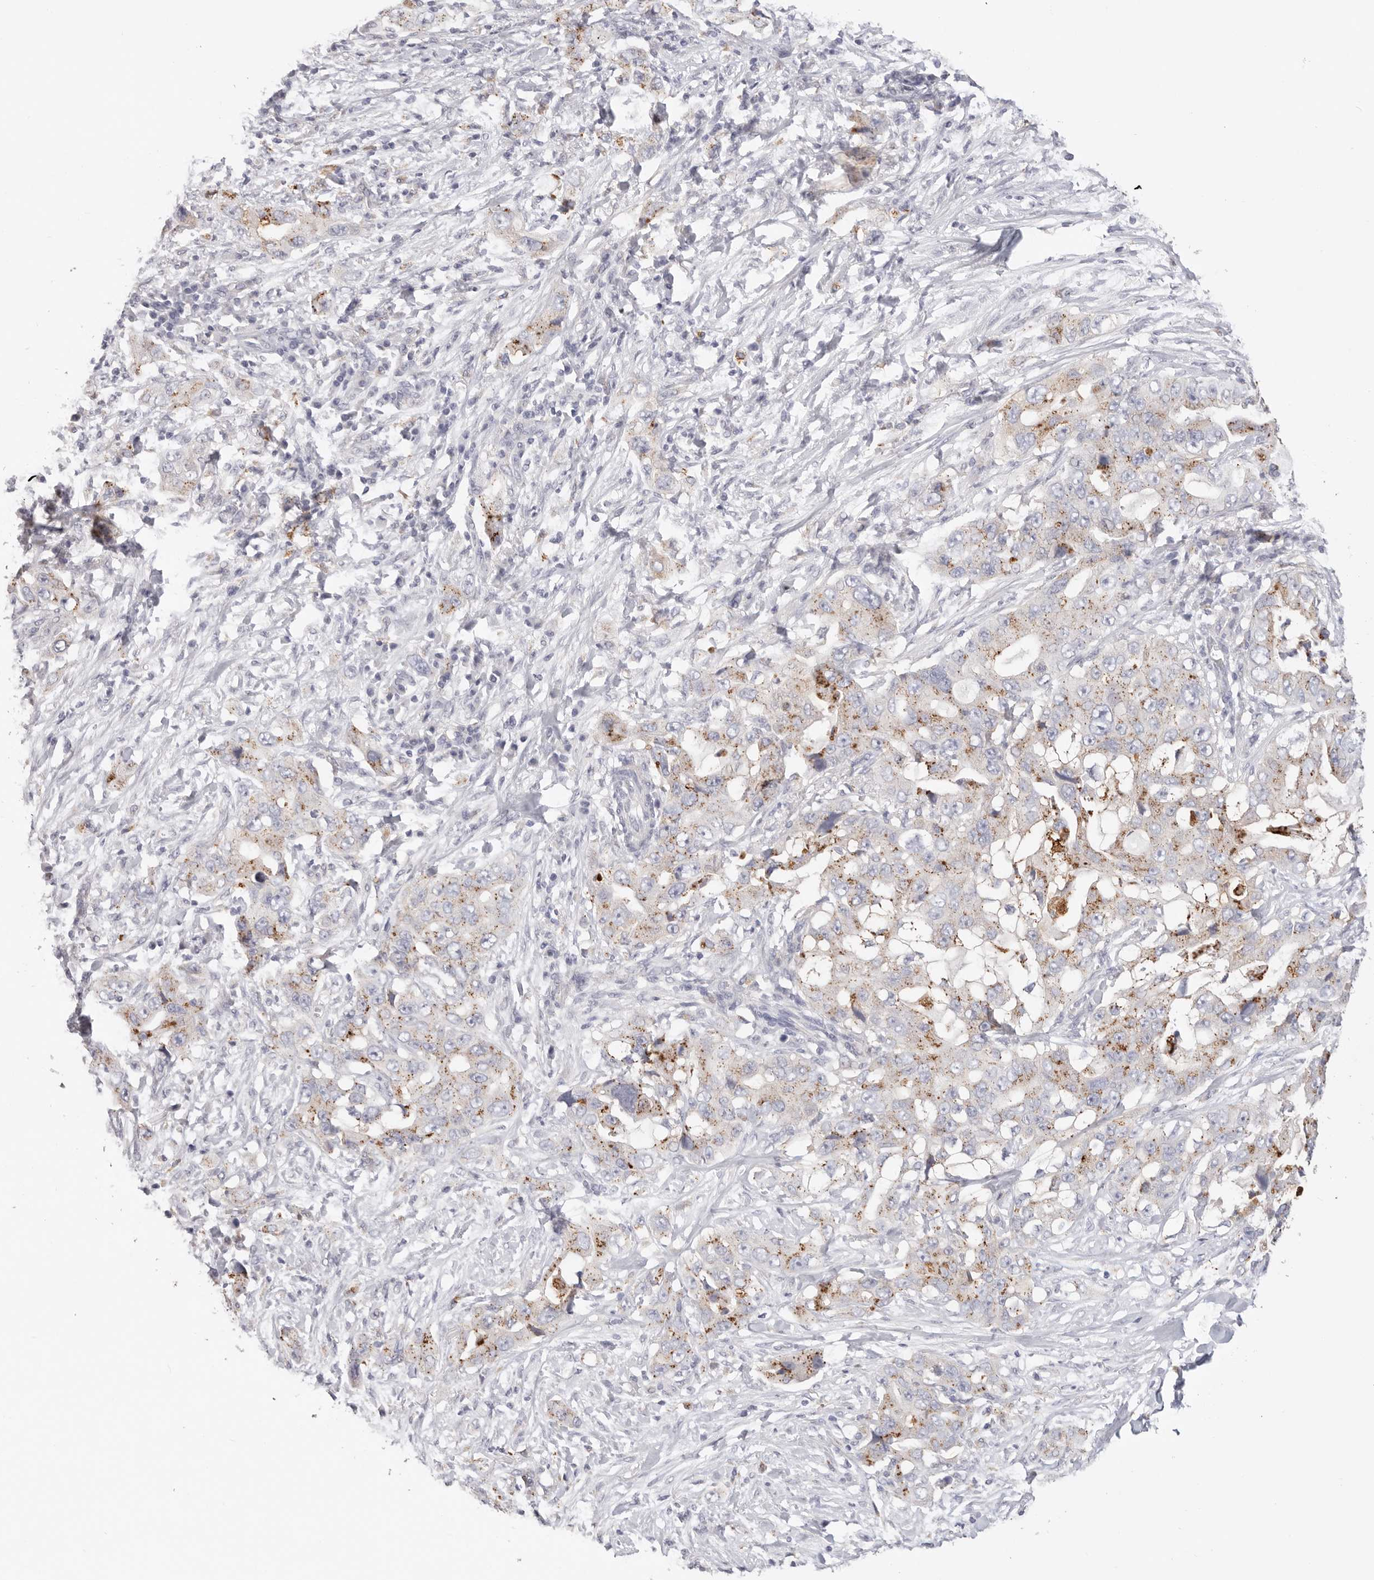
{"staining": {"intensity": "moderate", "quantity": "25%-75%", "location": "cytoplasmic/membranous"}, "tissue": "lung cancer", "cell_type": "Tumor cells", "image_type": "cancer", "snomed": [{"axis": "morphology", "description": "Adenocarcinoma, NOS"}, {"axis": "topography", "description": "Lung"}], "caption": "Immunohistochemistry staining of lung adenocarcinoma, which reveals medium levels of moderate cytoplasmic/membranous expression in approximately 25%-75% of tumor cells indicating moderate cytoplasmic/membranous protein staining. The staining was performed using DAB (3,3'-diaminobenzidine) (brown) for protein detection and nuclei were counterstained in hematoxylin (blue).", "gene": "STKLD1", "patient": {"sex": "female", "age": 51}}